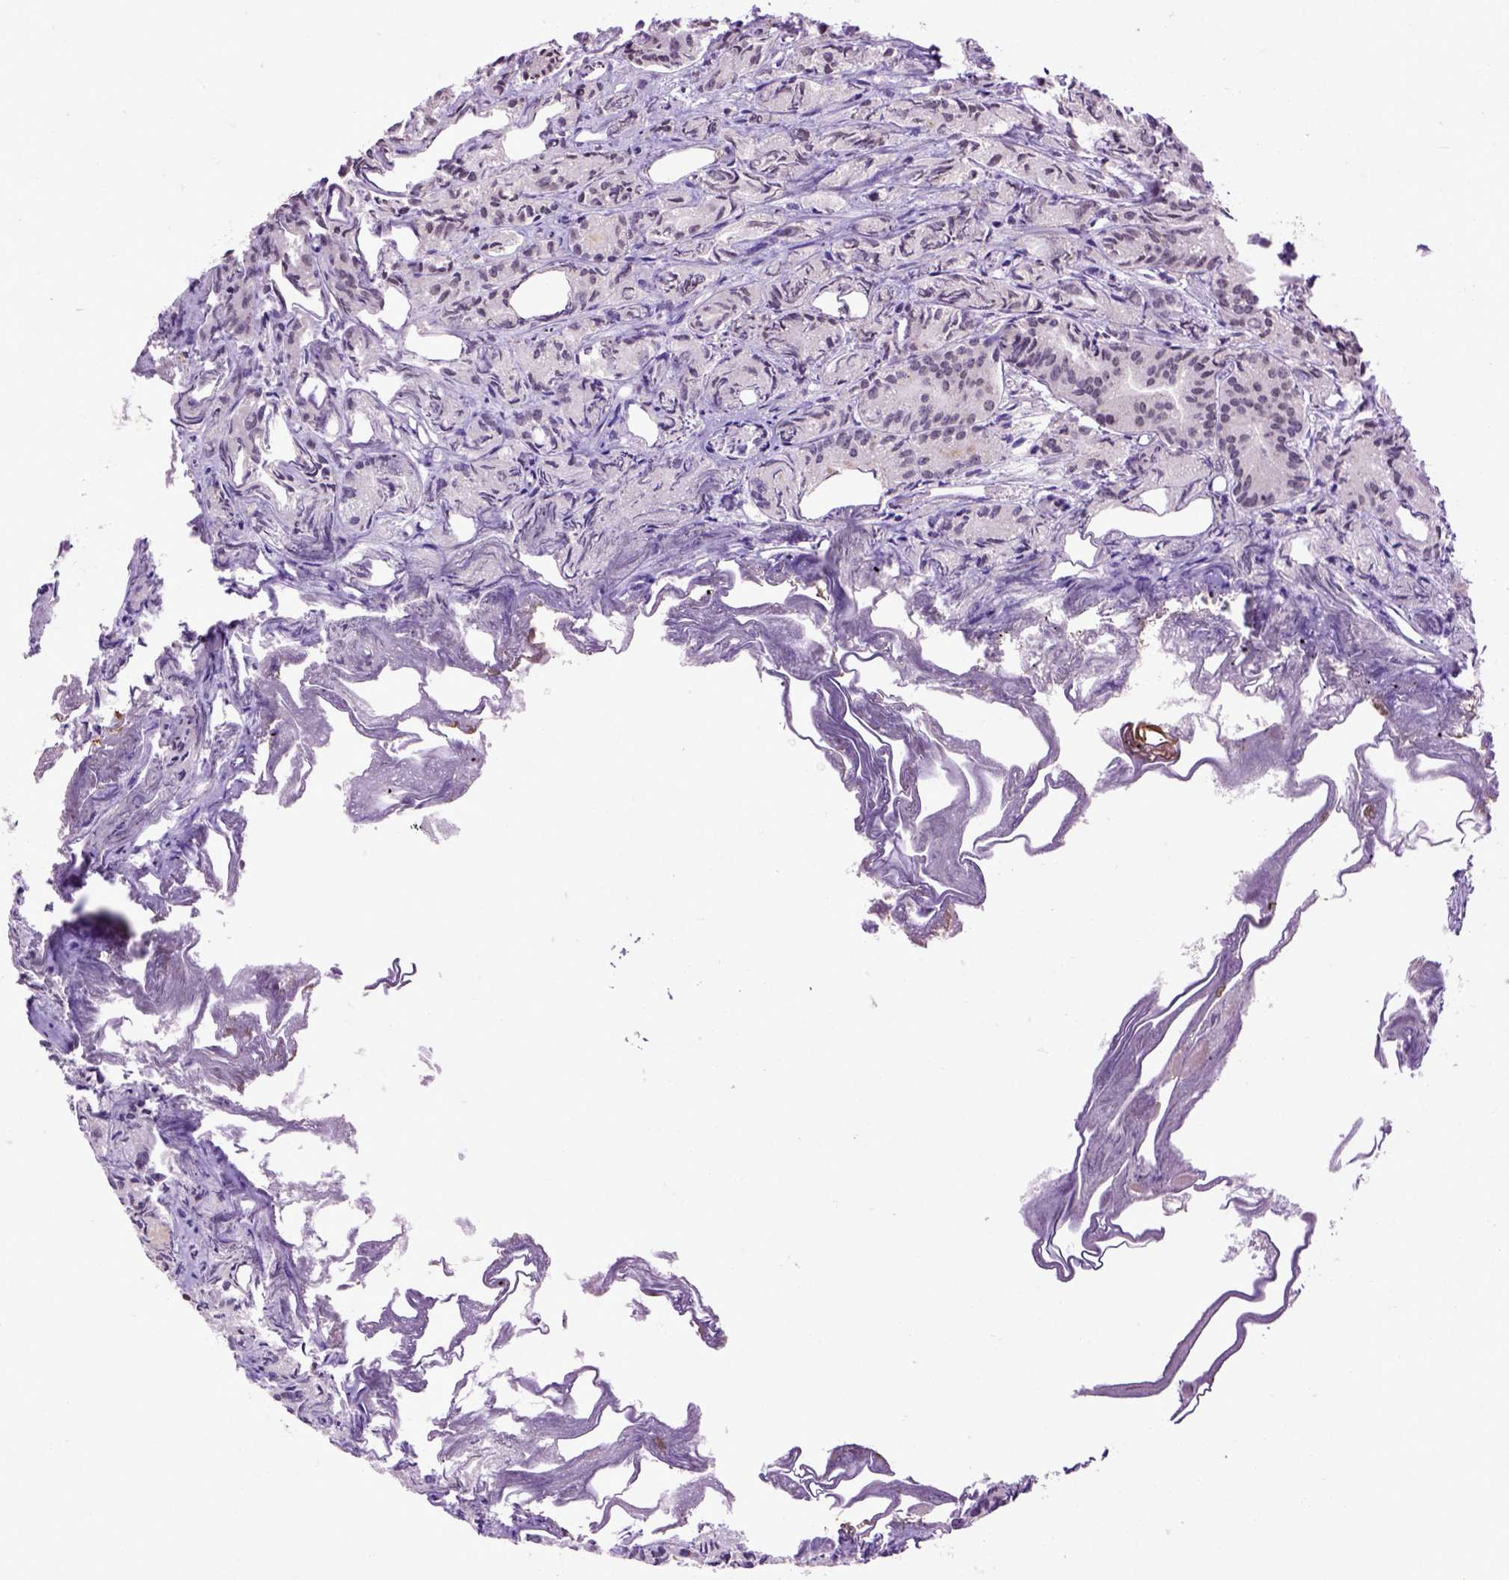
{"staining": {"intensity": "moderate", "quantity": "<25%", "location": "nuclear"}, "tissue": "prostate cancer", "cell_type": "Tumor cells", "image_type": "cancer", "snomed": [{"axis": "morphology", "description": "Adenocarcinoma, Medium grade"}, {"axis": "topography", "description": "Prostate"}], "caption": "A brown stain labels moderate nuclear staining of a protein in prostate cancer tumor cells.", "gene": "CELF1", "patient": {"sex": "male", "age": 74}}